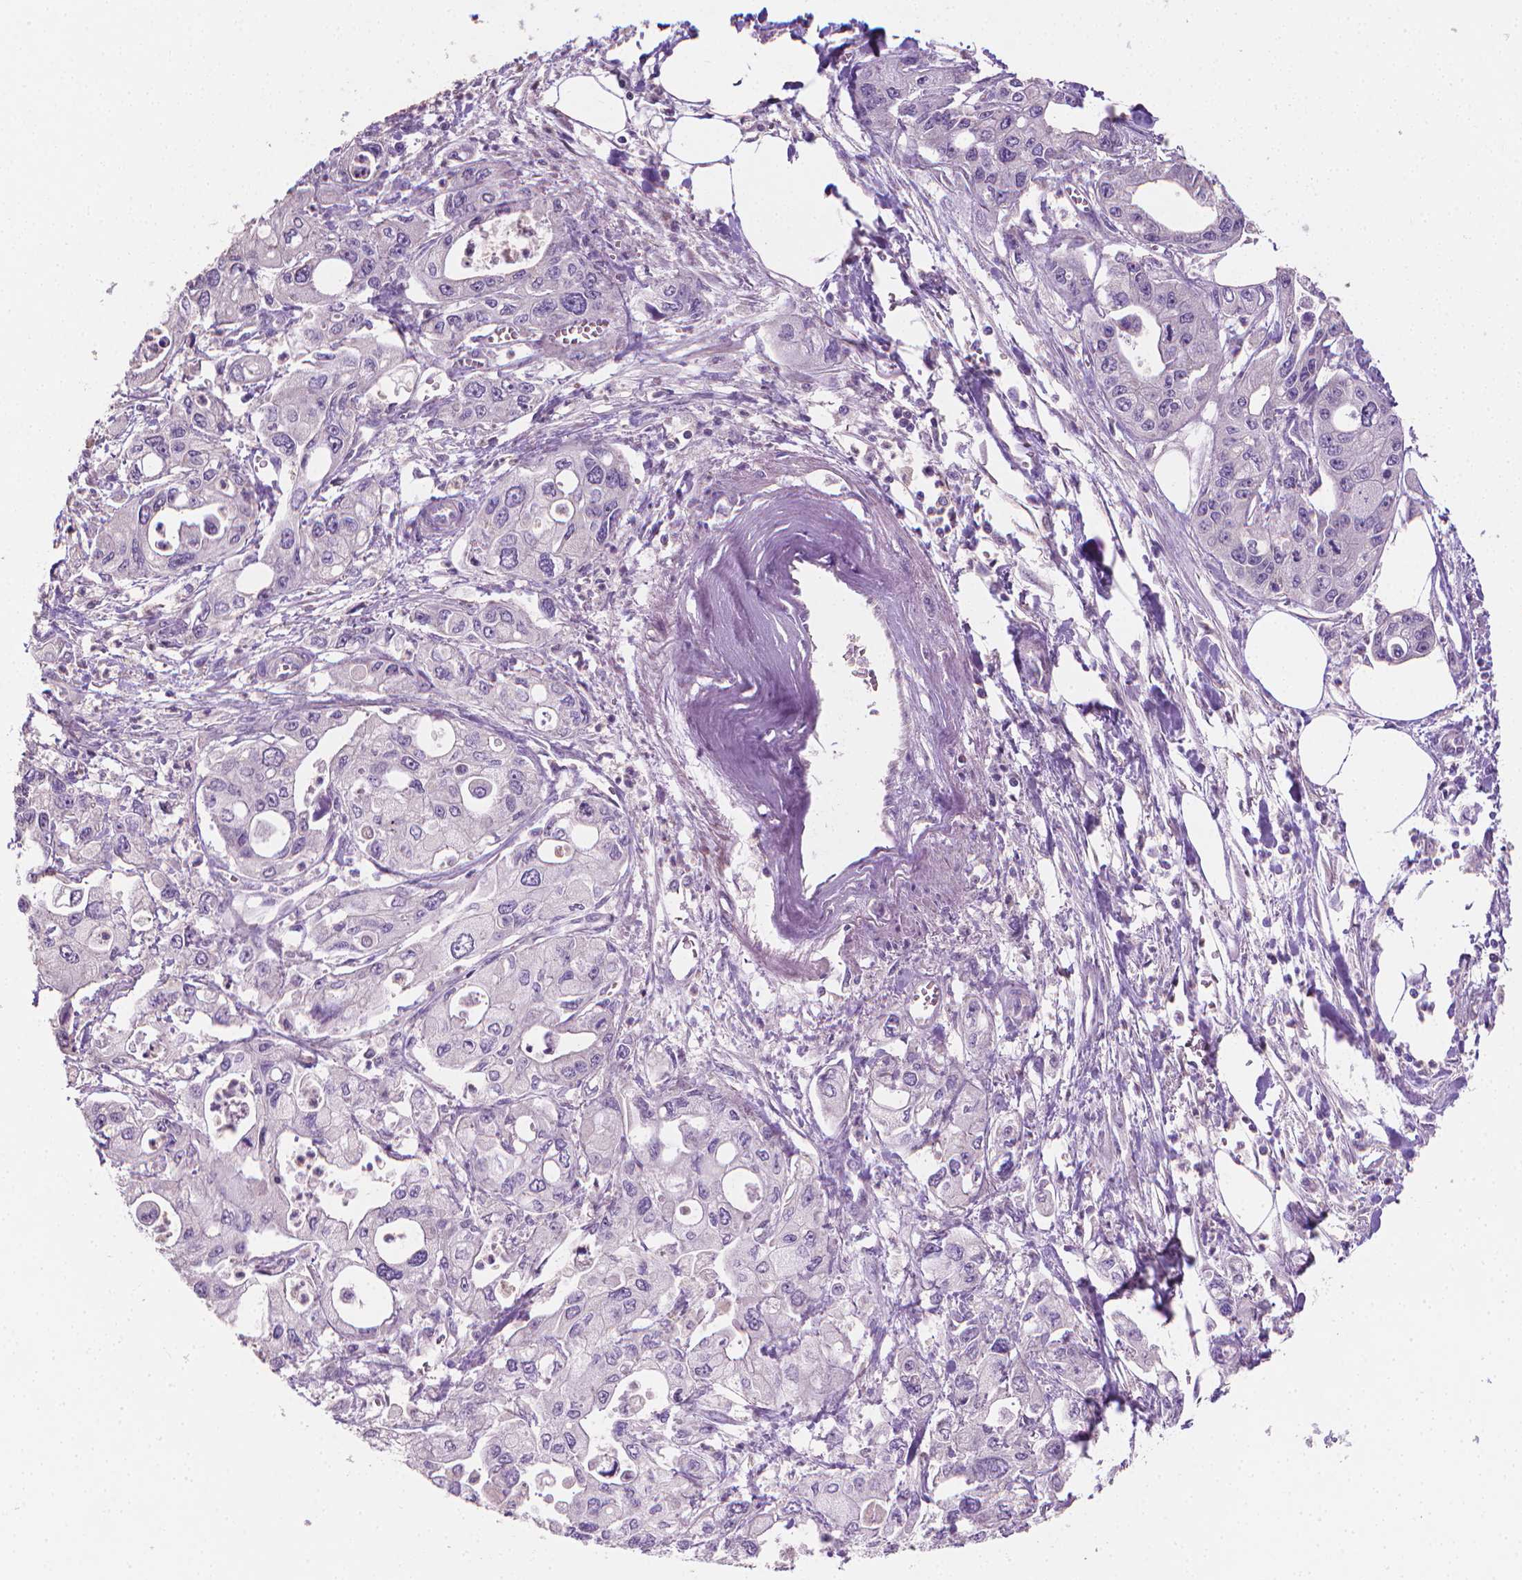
{"staining": {"intensity": "negative", "quantity": "none", "location": "none"}, "tissue": "pancreatic cancer", "cell_type": "Tumor cells", "image_type": "cancer", "snomed": [{"axis": "morphology", "description": "Adenocarcinoma, NOS"}, {"axis": "topography", "description": "Pancreas"}], "caption": "A micrograph of pancreatic adenocarcinoma stained for a protein reveals no brown staining in tumor cells.", "gene": "CATIP", "patient": {"sex": "male", "age": 70}}